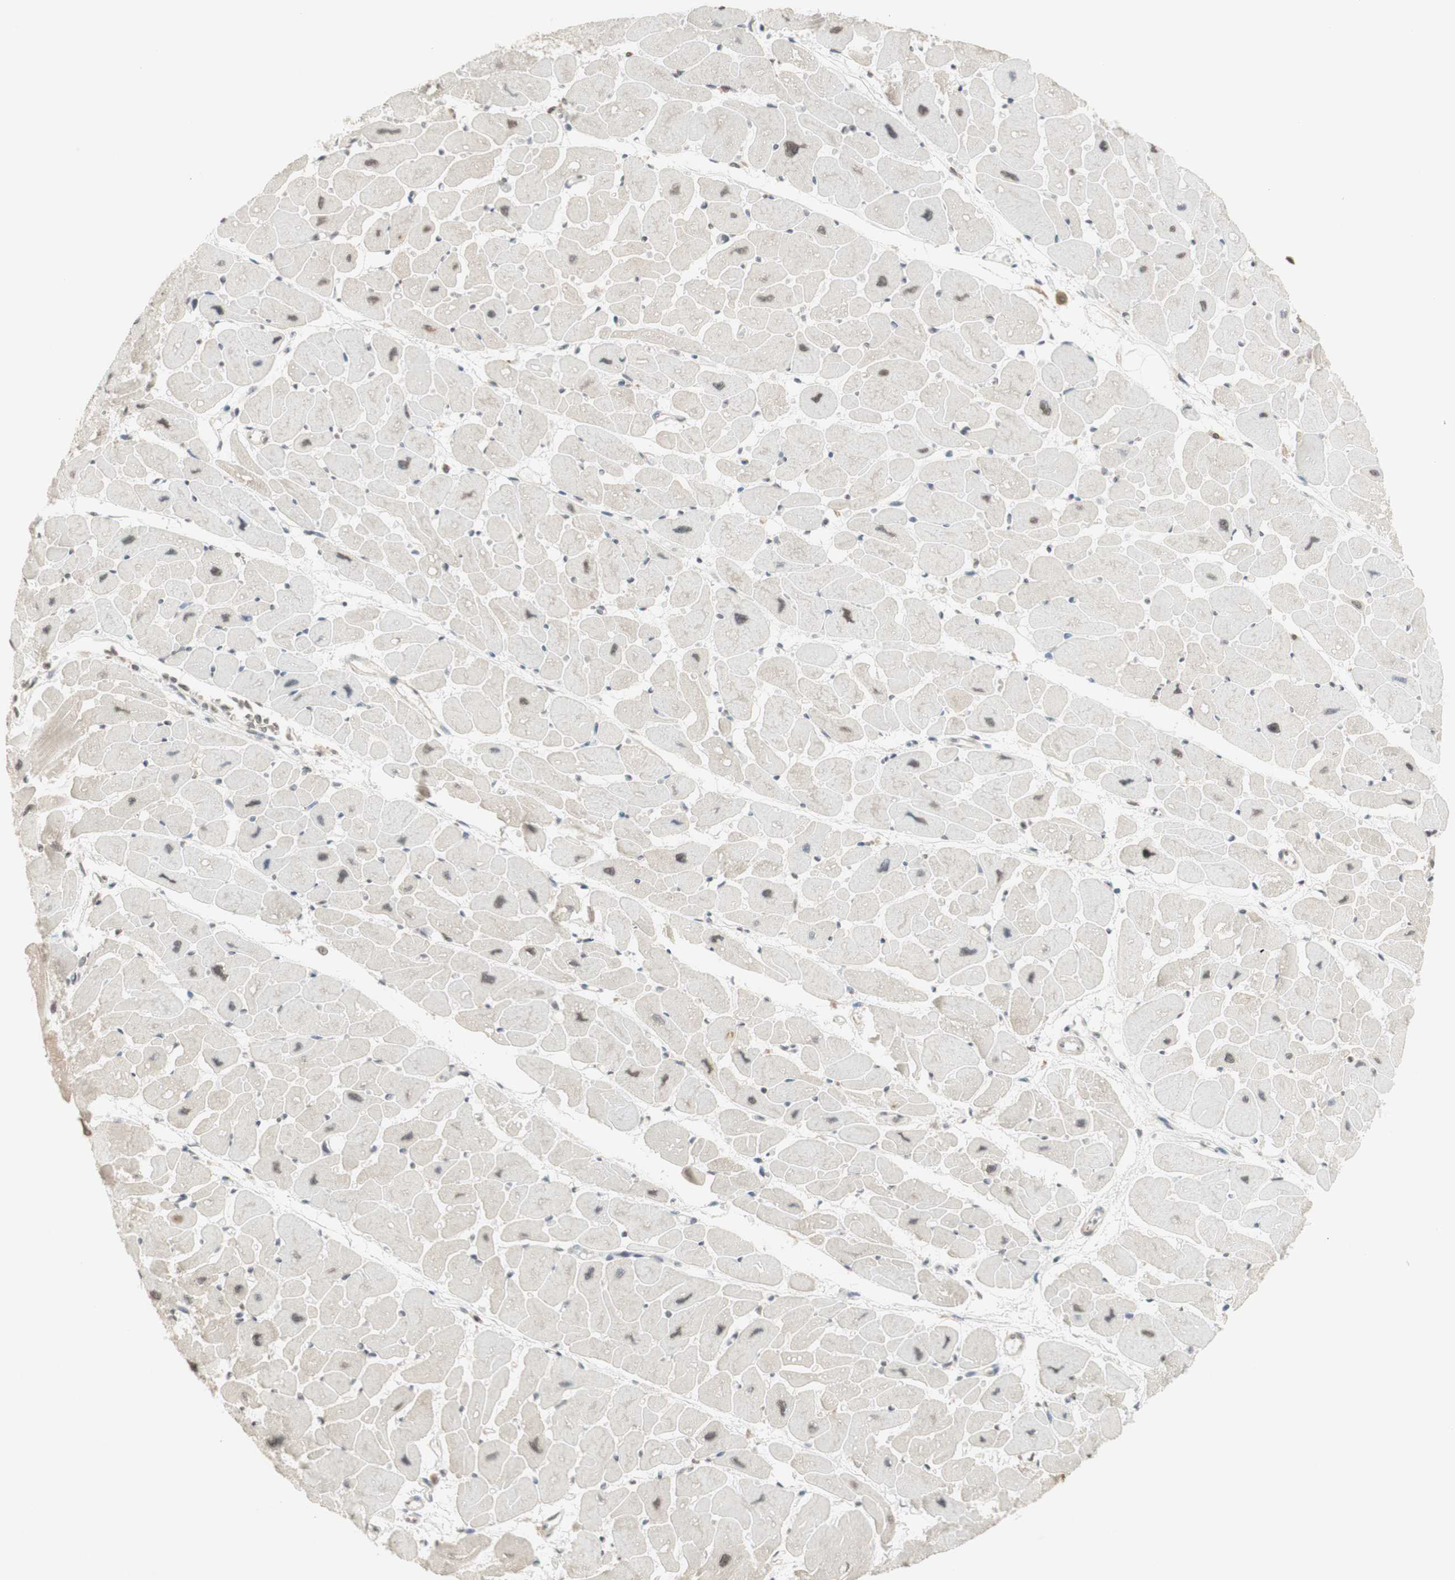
{"staining": {"intensity": "negative", "quantity": "none", "location": "none"}, "tissue": "heart muscle", "cell_type": "Cardiomyocytes", "image_type": "normal", "snomed": [{"axis": "morphology", "description": "Normal tissue, NOS"}, {"axis": "topography", "description": "Heart"}], "caption": "High magnification brightfield microscopy of normal heart muscle stained with DAB (3,3'-diaminobenzidine) (brown) and counterstained with hematoxylin (blue): cardiomyocytes show no significant staining. (DAB (3,3'-diaminobenzidine) IHC visualized using brightfield microscopy, high magnification).", "gene": "GLI1", "patient": {"sex": "female", "age": 54}}